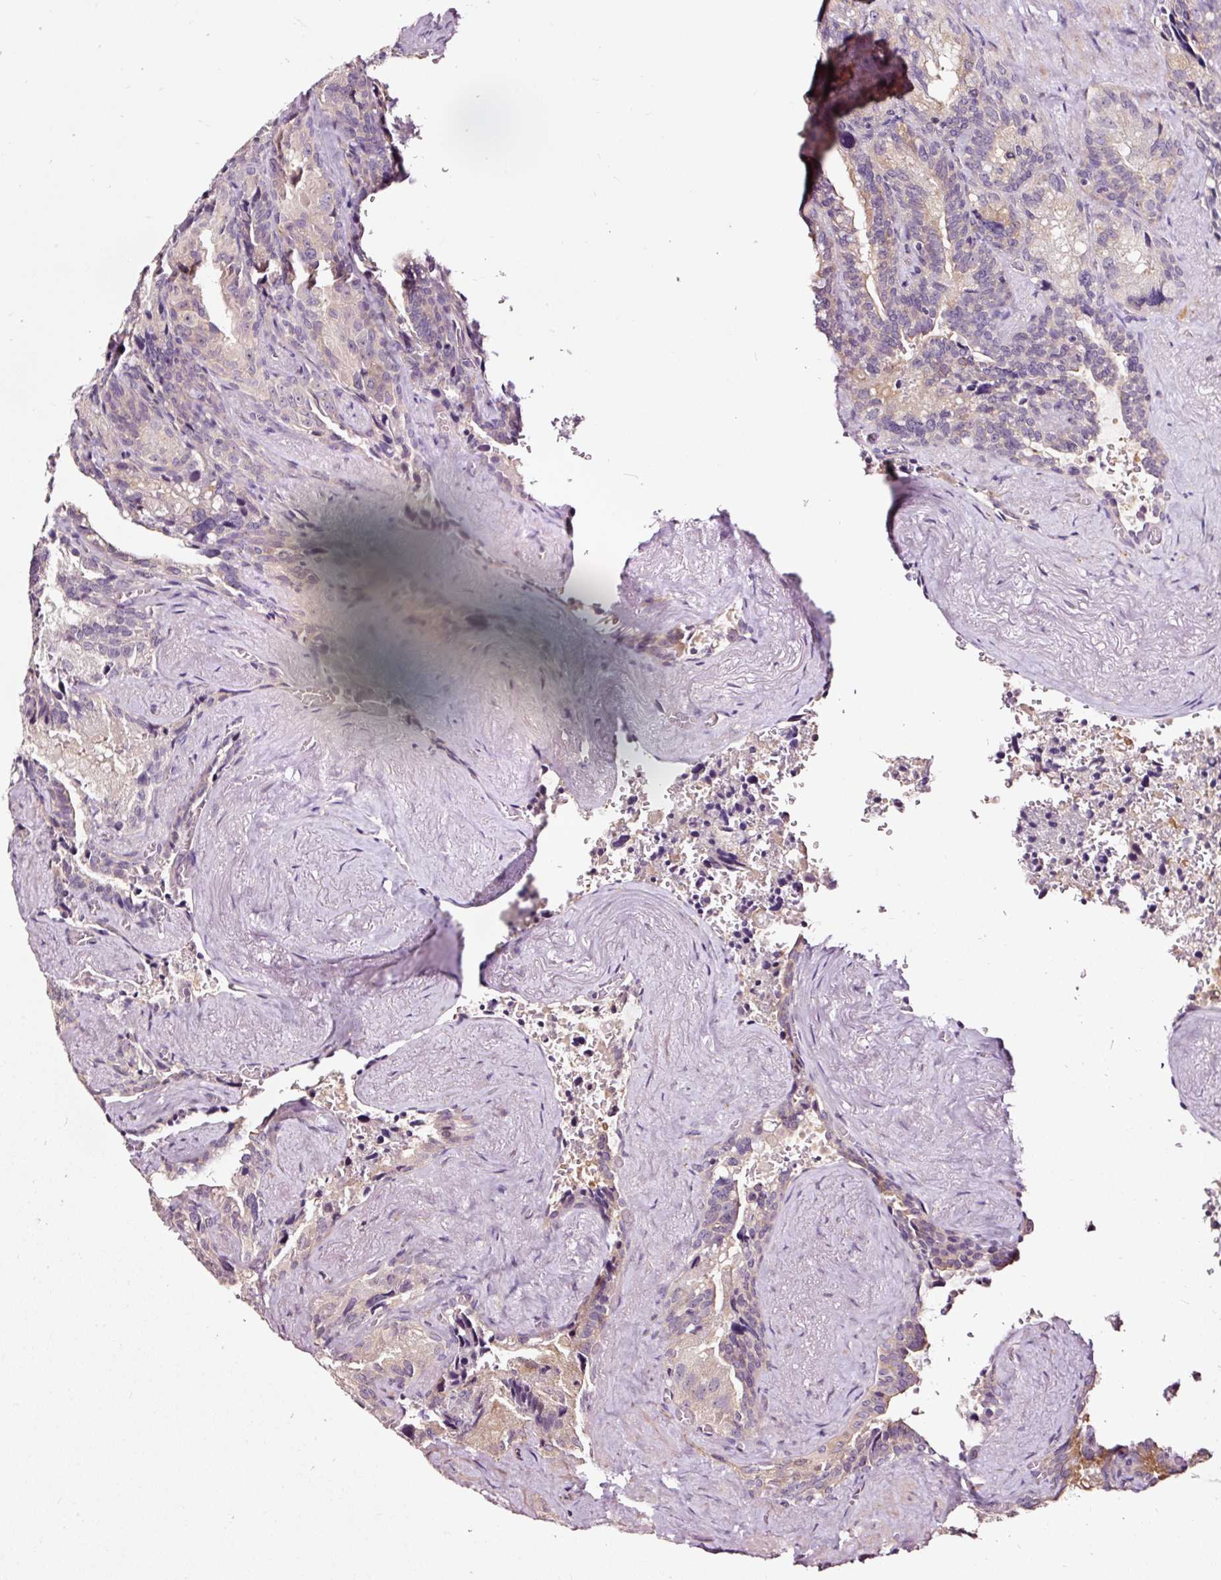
{"staining": {"intensity": "weak", "quantity": "<25%", "location": "cytoplasmic/membranous"}, "tissue": "seminal vesicle", "cell_type": "Glandular cells", "image_type": "normal", "snomed": [{"axis": "morphology", "description": "Normal tissue, NOS"}, {"axis": "topography", "description": "Seminal veicle"}], "caption": "Immunohistochemistry (IHC) micrograph of normal human seminal vesicle stained for a protein (brown), which exhibits no expression in glandular cells. The staining is performed using DAB brown chromogen with nuclei counter-stained in using hematoxylin.", "gene": "UTP14A", "patient": {"sex": "male", "age": 68}}